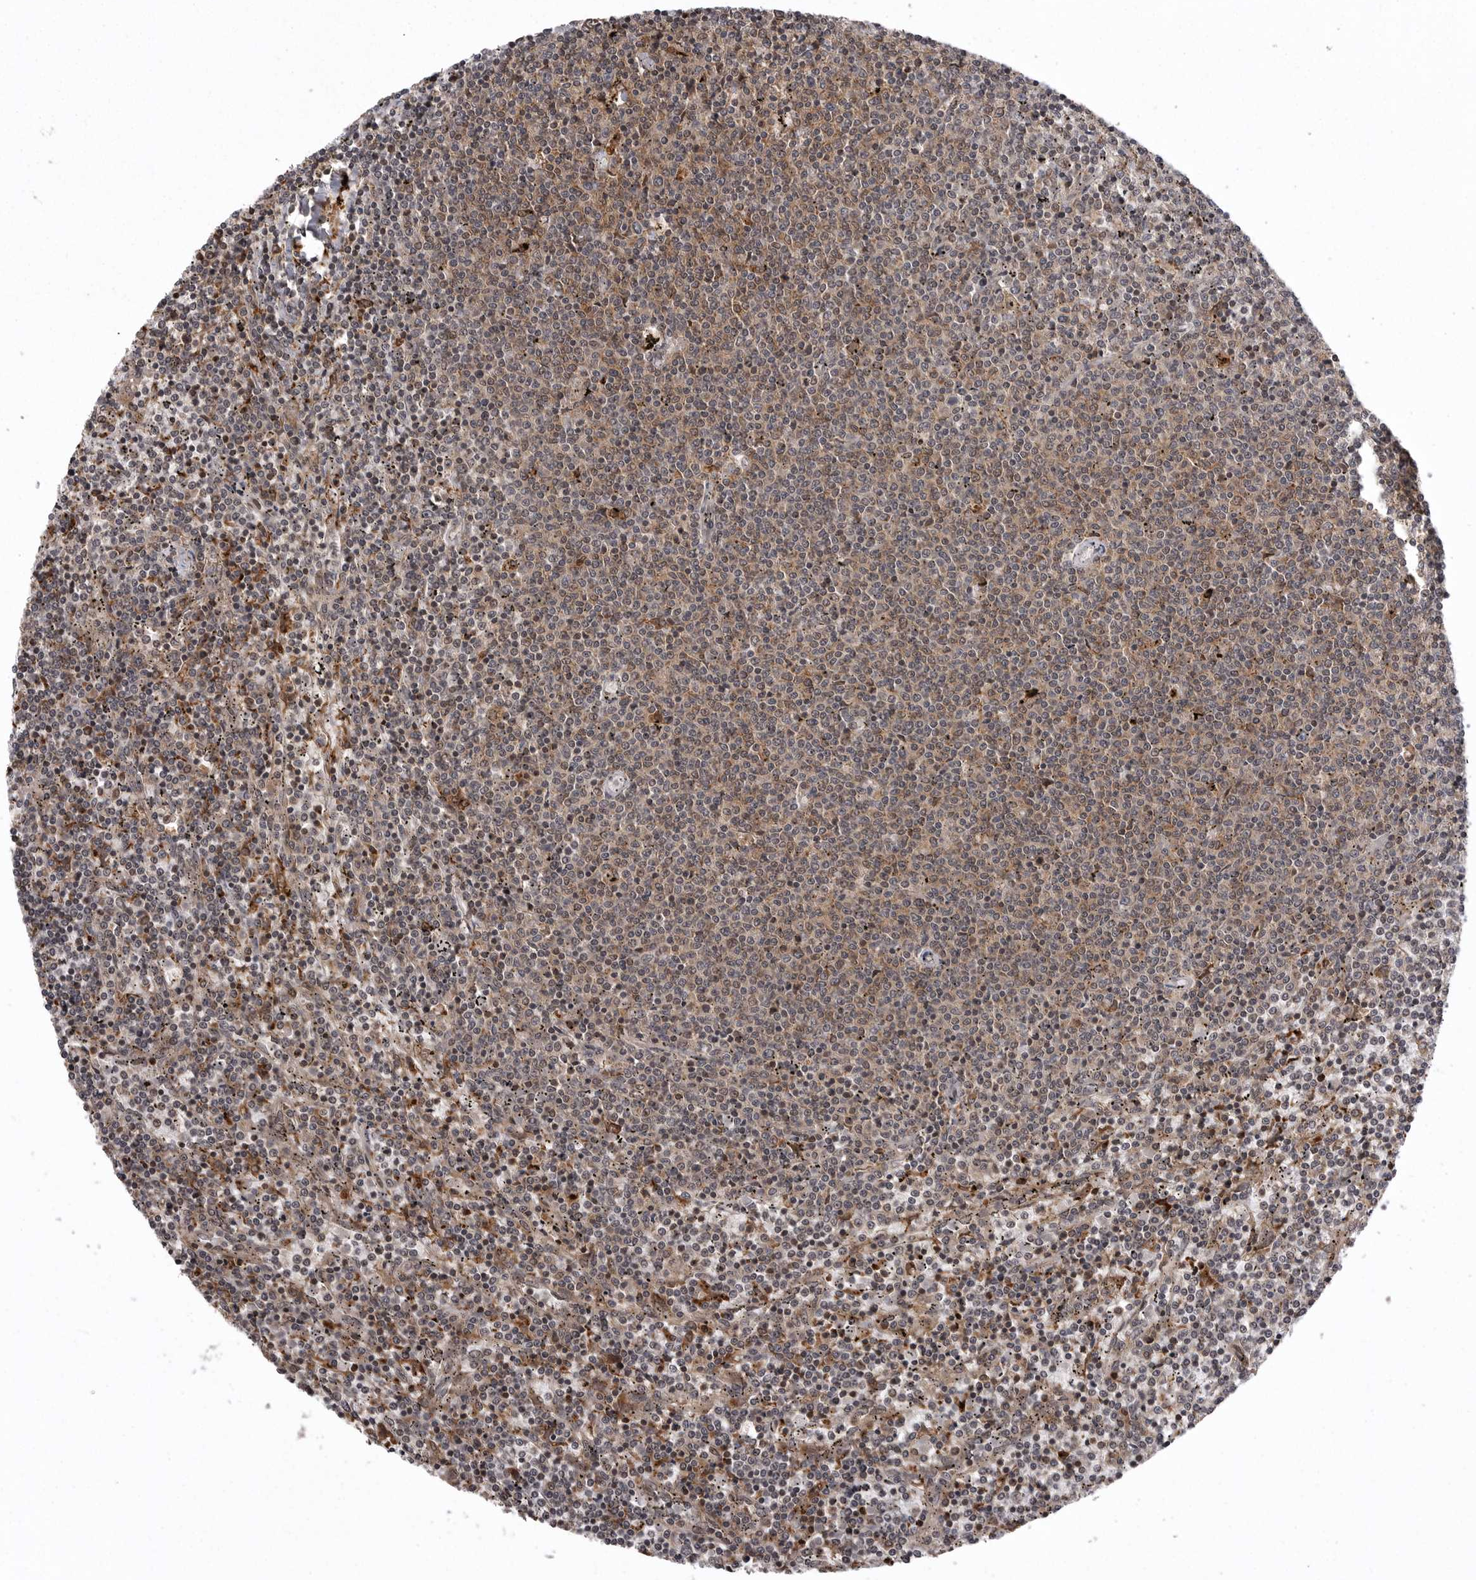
{"staining": {"intensity": "weak", "quantity": ">75%", "location": "nuclear"}, "tissue": "lymphoma", "cell_type": "Tumor cells", "image_type": "cancer", "snomed": [{"axis": "morphology", "description": "Malignant lymphoma, non-Hodgkin's type, Low grade"}, {"axis": "topography", "description": "Spleen"}], "caption": "The micrograph demonstrates immunohistochemical staining of low-grade malignant lymphoma, non-Hodgkin's type. There is weak nuclear staining is appreciated in about >75% of tumor cells.", "gene": "AOAH", "patient": {"sex": "female", "age": 50}}